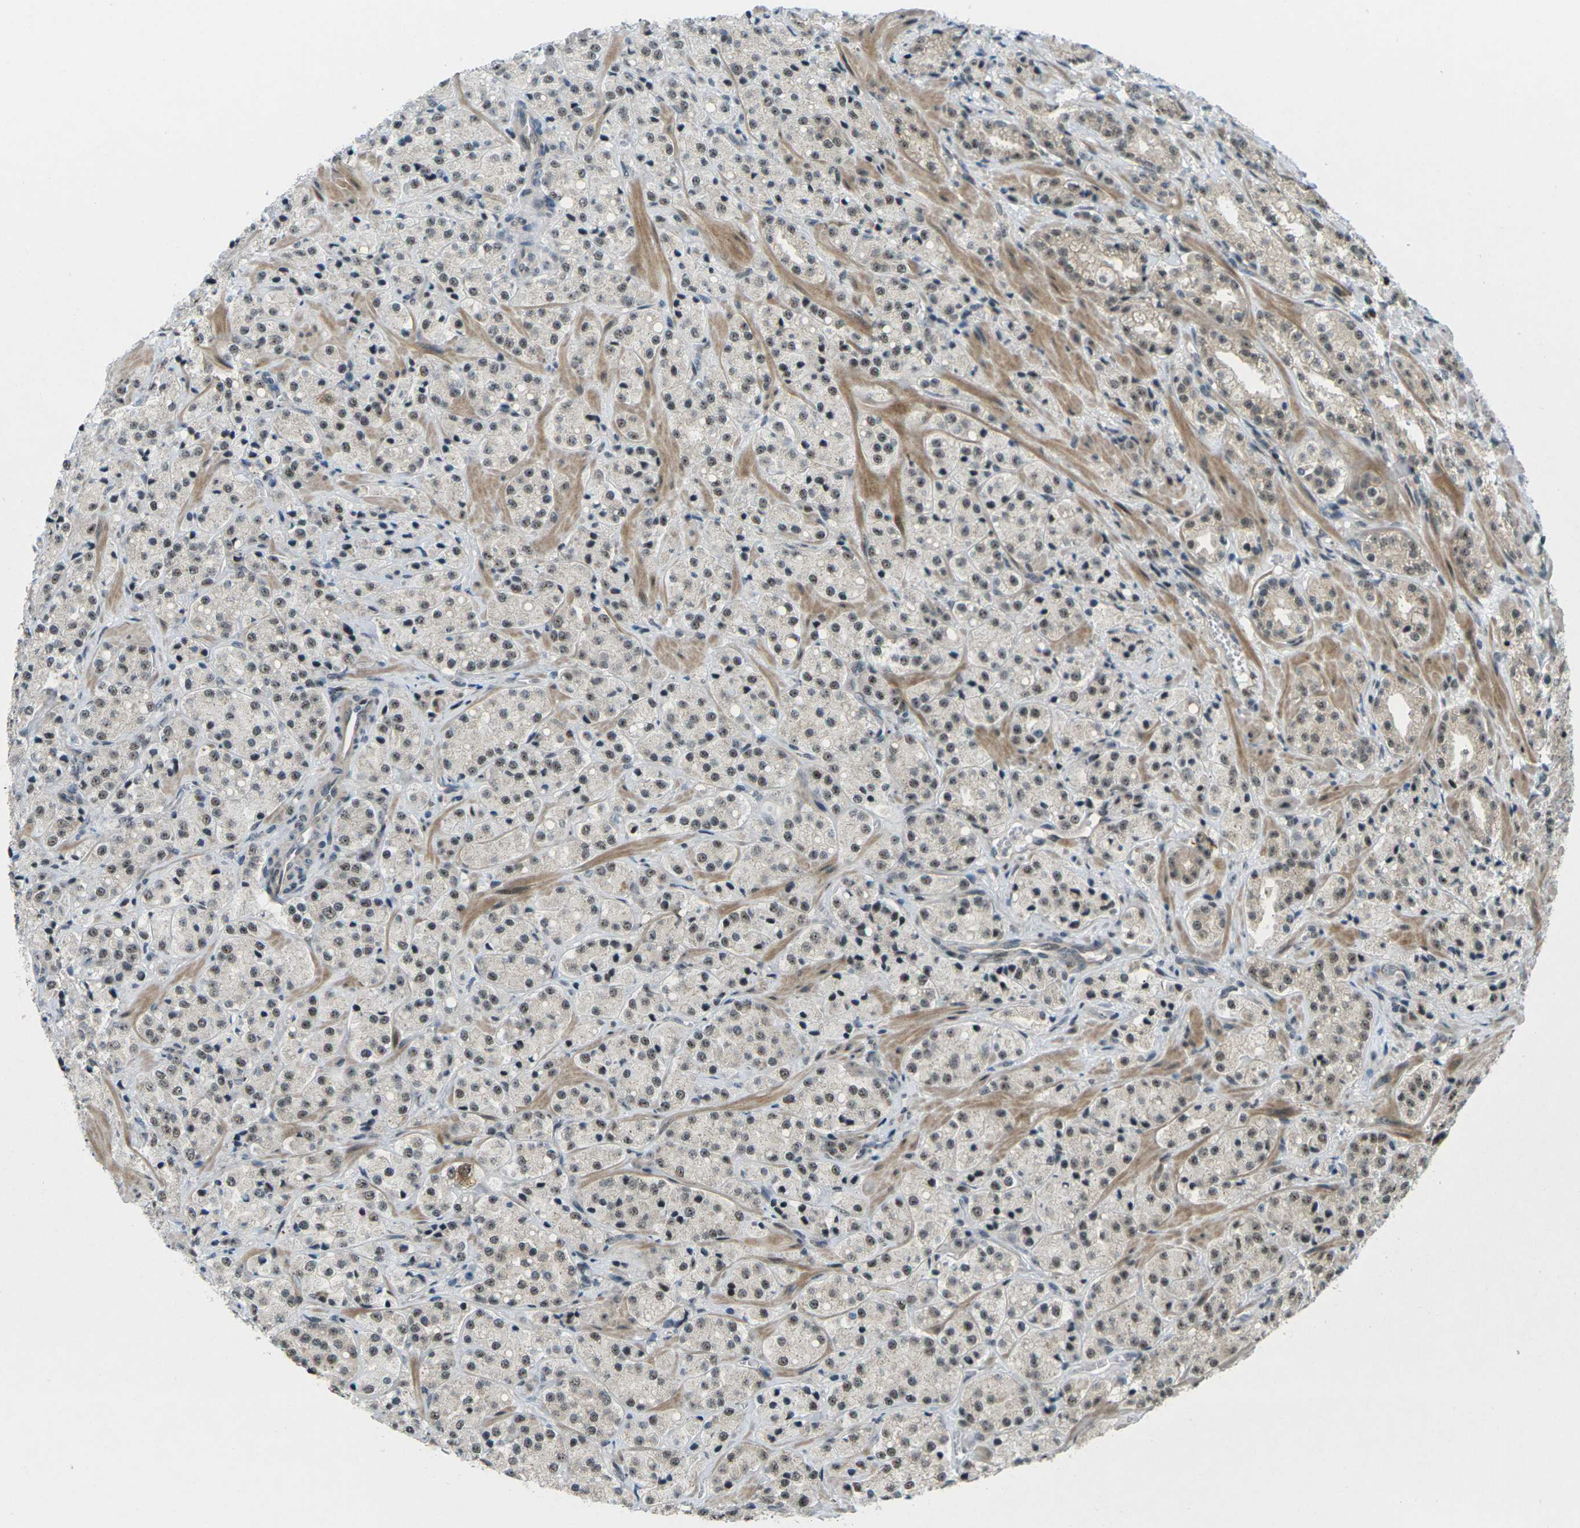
{"staining": {"intensity": "moderate", "quantity": ">75%", "location": "nuclear"}, "tissue": "prostate cancer", "cell_type": "Tumor cells", "image_type": "cancer", "snomed": [{"axis": "morphology", "description": "Adenocarcinoma, High grade"}, {"axis": "topography", "description": "Prostate"}], "caption": "There is medium levels of moderate nuclear expression in tumor cells of adenocarcinoma (high-grade) (prostate), as demonstrated by immunohistochemical staining (brown color).", "gene": "UBE2S", "patient": {"sex": "male", "age": 64}}